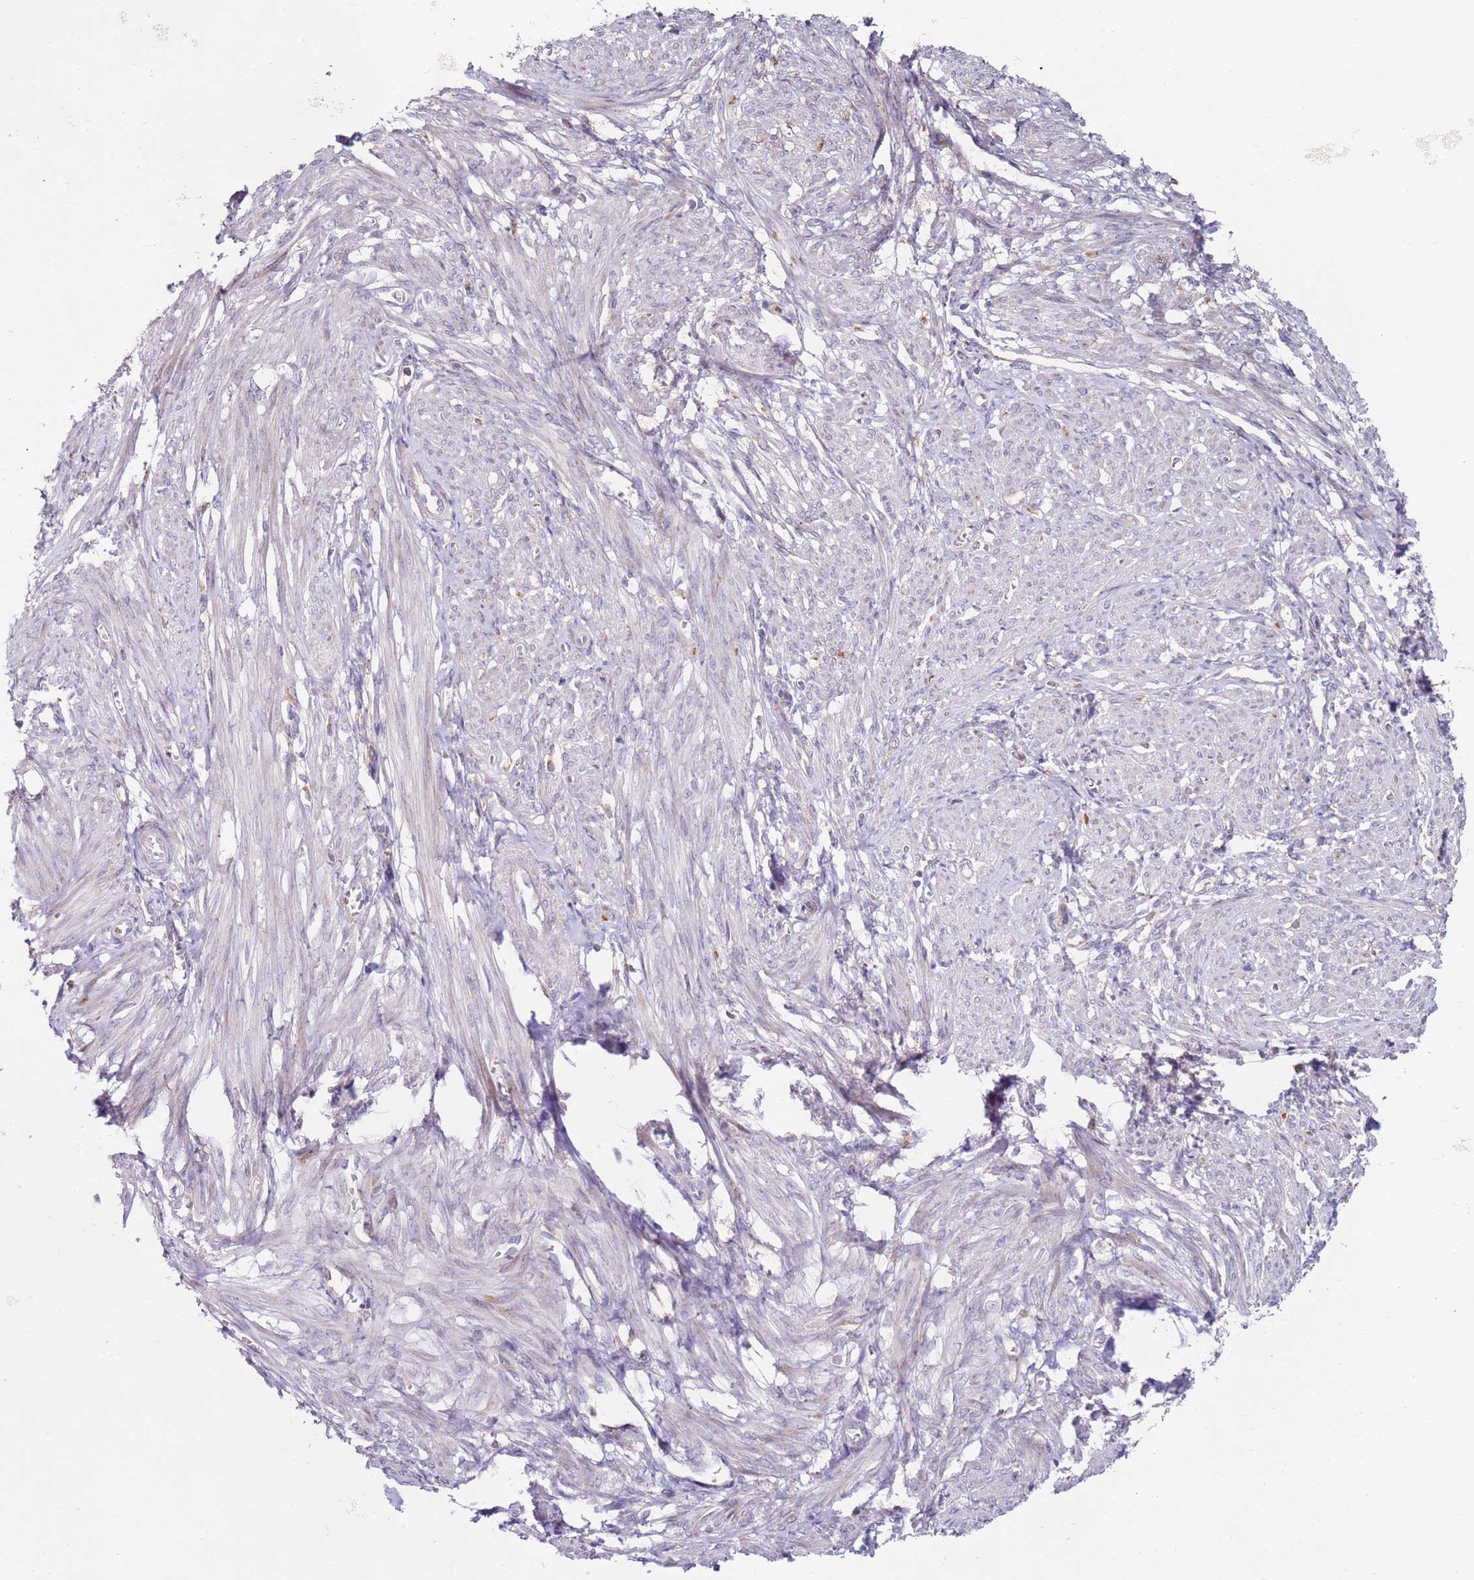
{"staining": {"intensity": "negative", "quantity": "none", "location": "none"}, "tissue": "smooth muscle", "cell_type": "Smooth muscle cells", "image_type": "normal", "snomed": [{"axis": "morphology", "description": "Normal tissue, NOS"}, {"axis": "topography", "description": "Smooth muscle"}], "caption": "DAB (3,3'-diaminobenzidine) immunohistochemical staining of normal smooth muscle exhibits no significant positivity in smooth muscle cells. (Stains: DAB IHC with hematoxylin counter stain, Microscopy: brightfield microscopy at high magnification).", "gene": "CNOT9", "patient": {"sex": "female", "age": 39}}